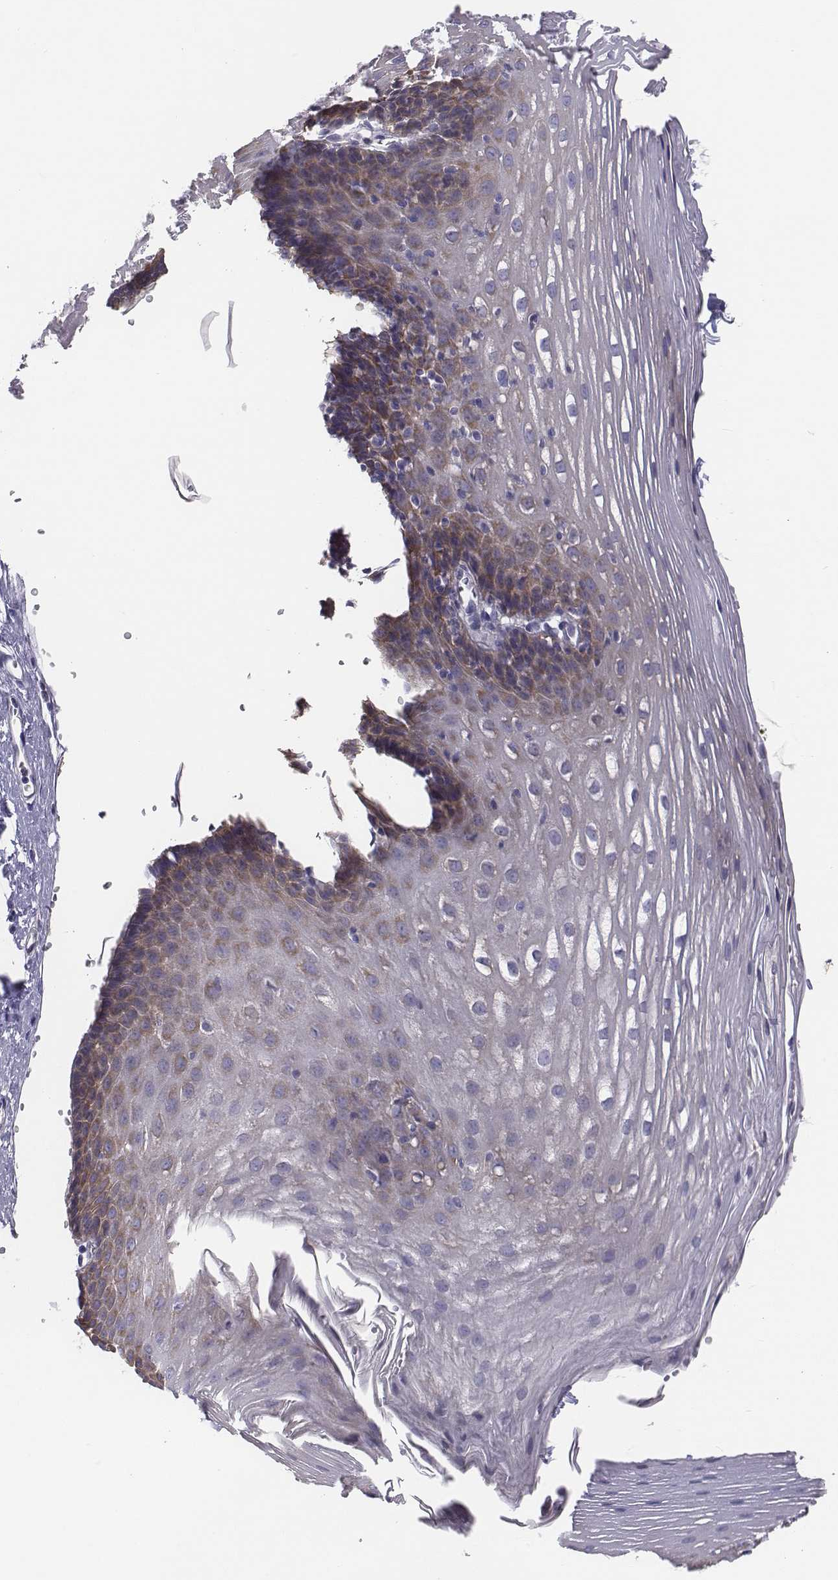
{"staining": {"intensity": "moderate", "quantity": "<25%", "location": "cytoplasmic/membranous"}, "tissue": "esophagus", "cell_type": "Squamous epithelial cells", "image_type": "normal", "snomed": [{"axis": "morphology", "description": "Normal tissue, NOS"}, {"axis": "topography", "description": "Esophagus"}], "caption": "Normal esophagus exhibits moderate cytoplasmic/membranous expression in about <25% of squamous epithelial cells.", "gene": "CHST14", "patient": {"sex": "male", "age": 62}}